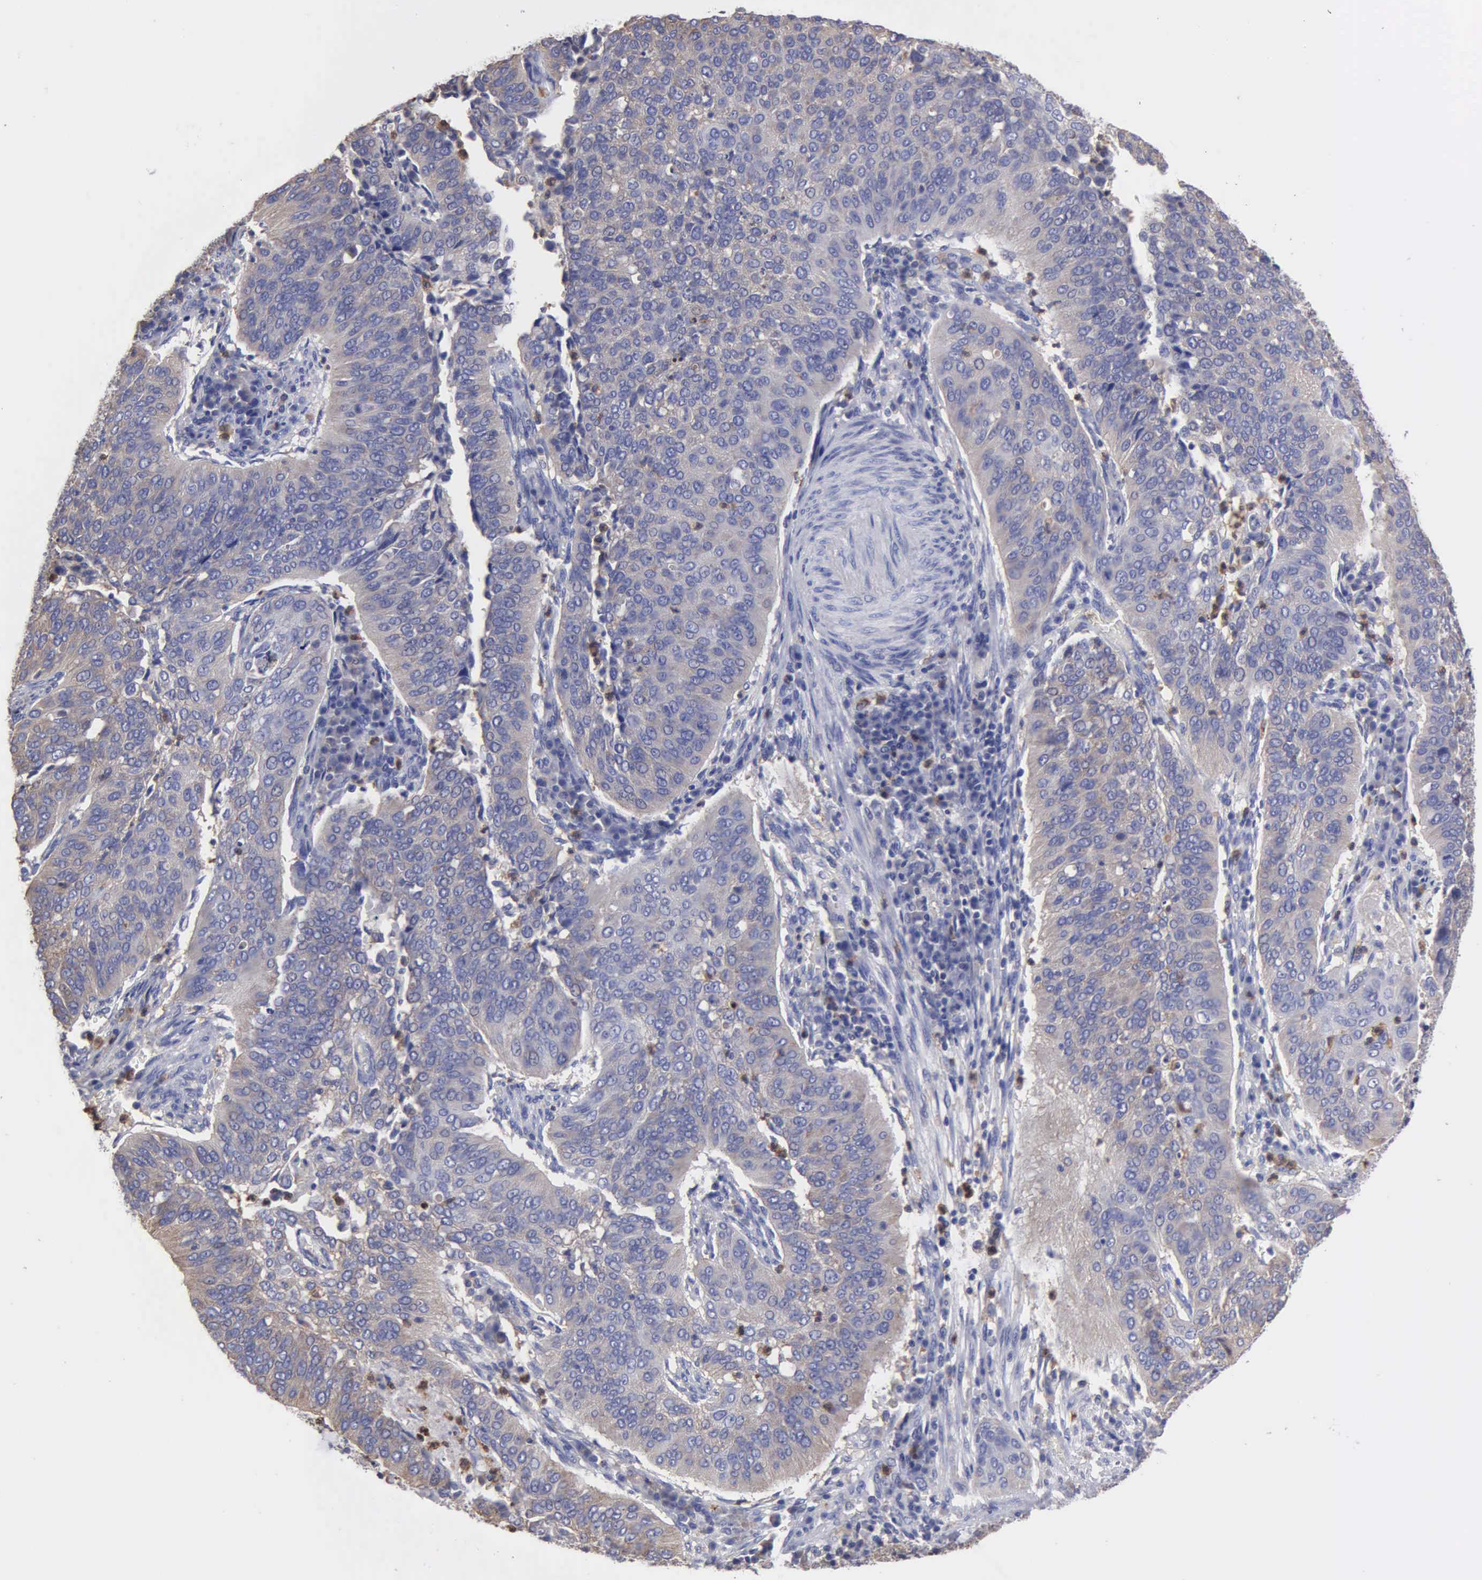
{"staining": {"intensity": "weak", "quantity": "25%-75%", "location": "cytoplasmic/membranous"}, "tissue": "cervical cancer", "cell_type": "Tumor cells", "image_type": "cancer", "snomed": [{"axis": "morphology", "description": "Squamous cell carcinoma, NOS"}, {"axis": "topography", "description": "Cervix"}], "caption": "Cervical squamous cell carcinoma stained with a brown dye demonstrates weak cytoplasmic/membranous positive staining in approximately 25%-75% of tumor cells.", "gene": "G6PD", "patient": {"sex": "female", "age": 39}}